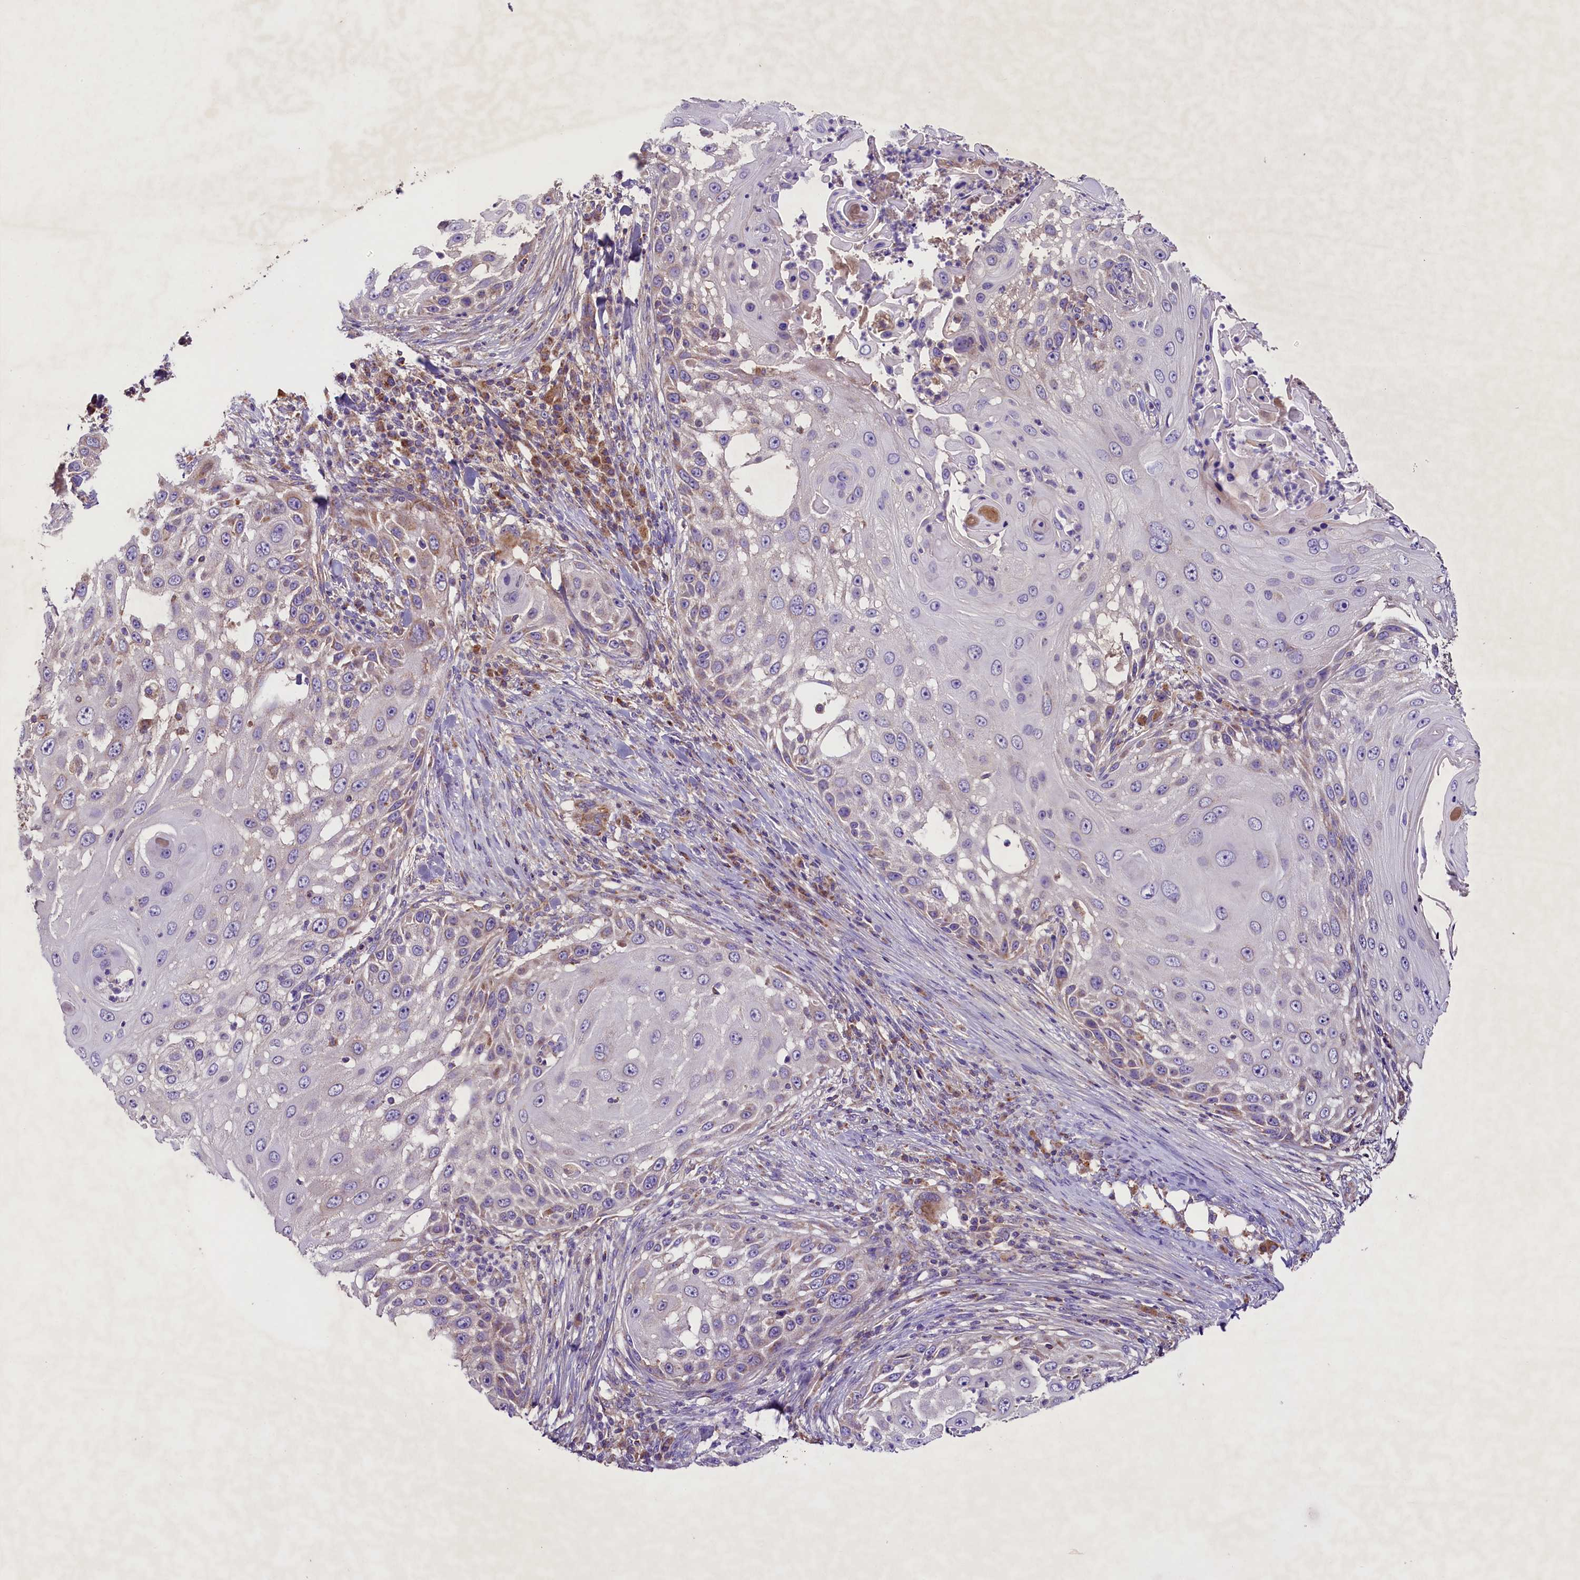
{"staining": {"intensity": "negative", "quantity": "none", "location": "none"}, "tissue": "skin cancer", "cell_type": "Tumor cells", "image_type": "cancer", "snomed": [{"axis": "morphology", "description": "Squamous cell carcinoma, NOS"}, {"axis": "topography", "description": "Skin"}], "caption": "This histopathology image is of skin squamous cell carcinoma stained with immunohistochemistry (IHC) to label a protein in brown with the nuclei are counter-stained blue. There is no expression in tumor cells.", "gene": "PMPCB", "patient": {"sex": "female", "age": 44}}